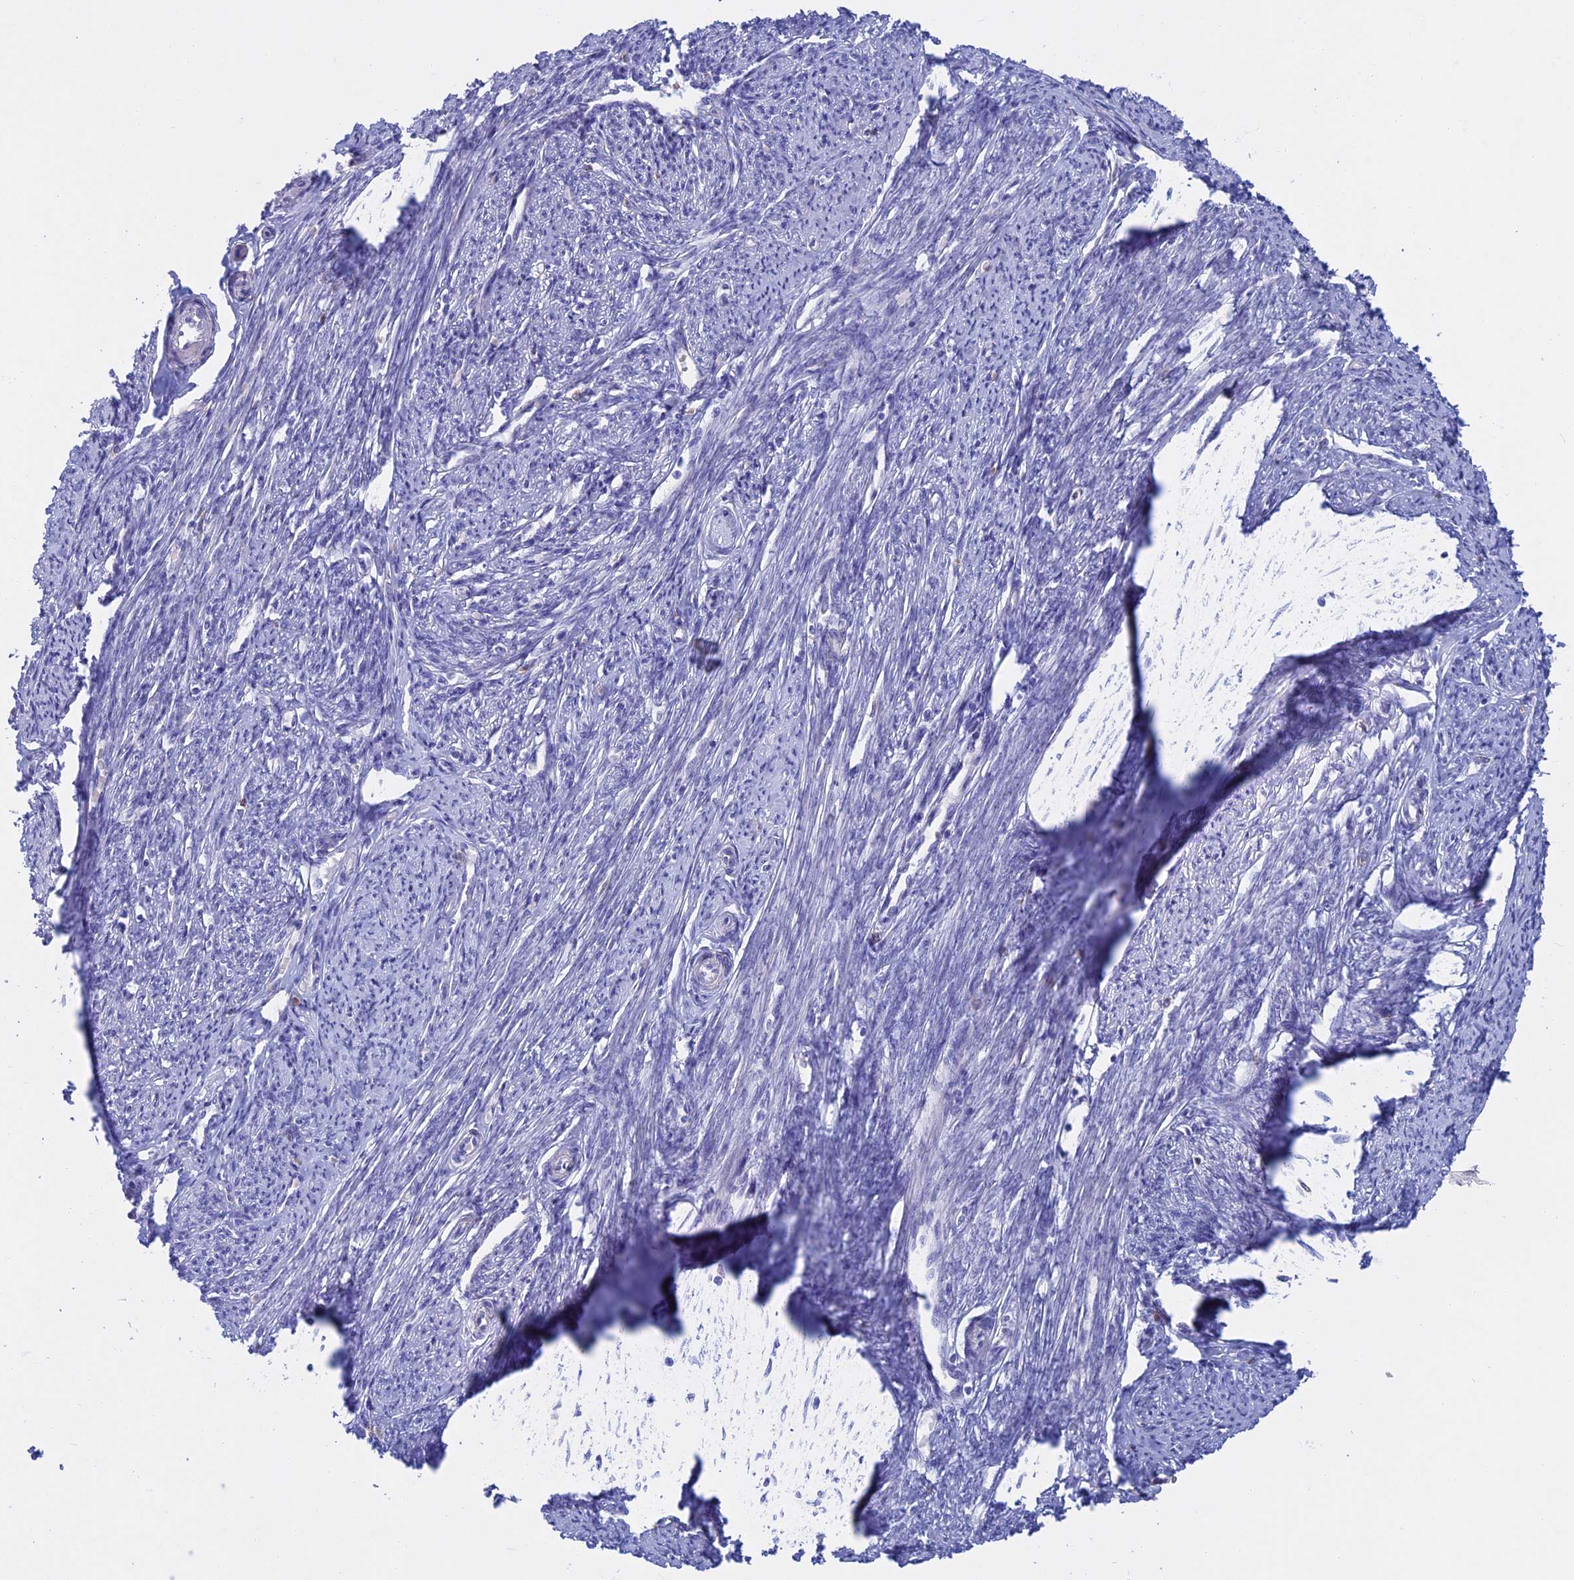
{"staining": {"intensity": "weak", "quantity": "25%-75%", "location": "cytoplasmic/membranous"}, "tissue": "smooth muscle", "cell_type": "Smooth muscle cells", "image_type": "normal", "snomed": [{"axis": "morphology", "description": "Normal tissue, NOS"}, {"axis": "topography", "description": "Smooth muscle"}, {"axis": "topography", "description": "Uterus"}], "caption": "Immunohistochemical staining of normal human smooth muscle shows weak cytoplasmic/membranous protein positivity in about 25%-75% of smooth muscle cells. (DAB IHC, brown staining for protein, blue staining for nuclei).", "gene": "SLC2A6", "patient": {"sex": "female", "age": 59}}